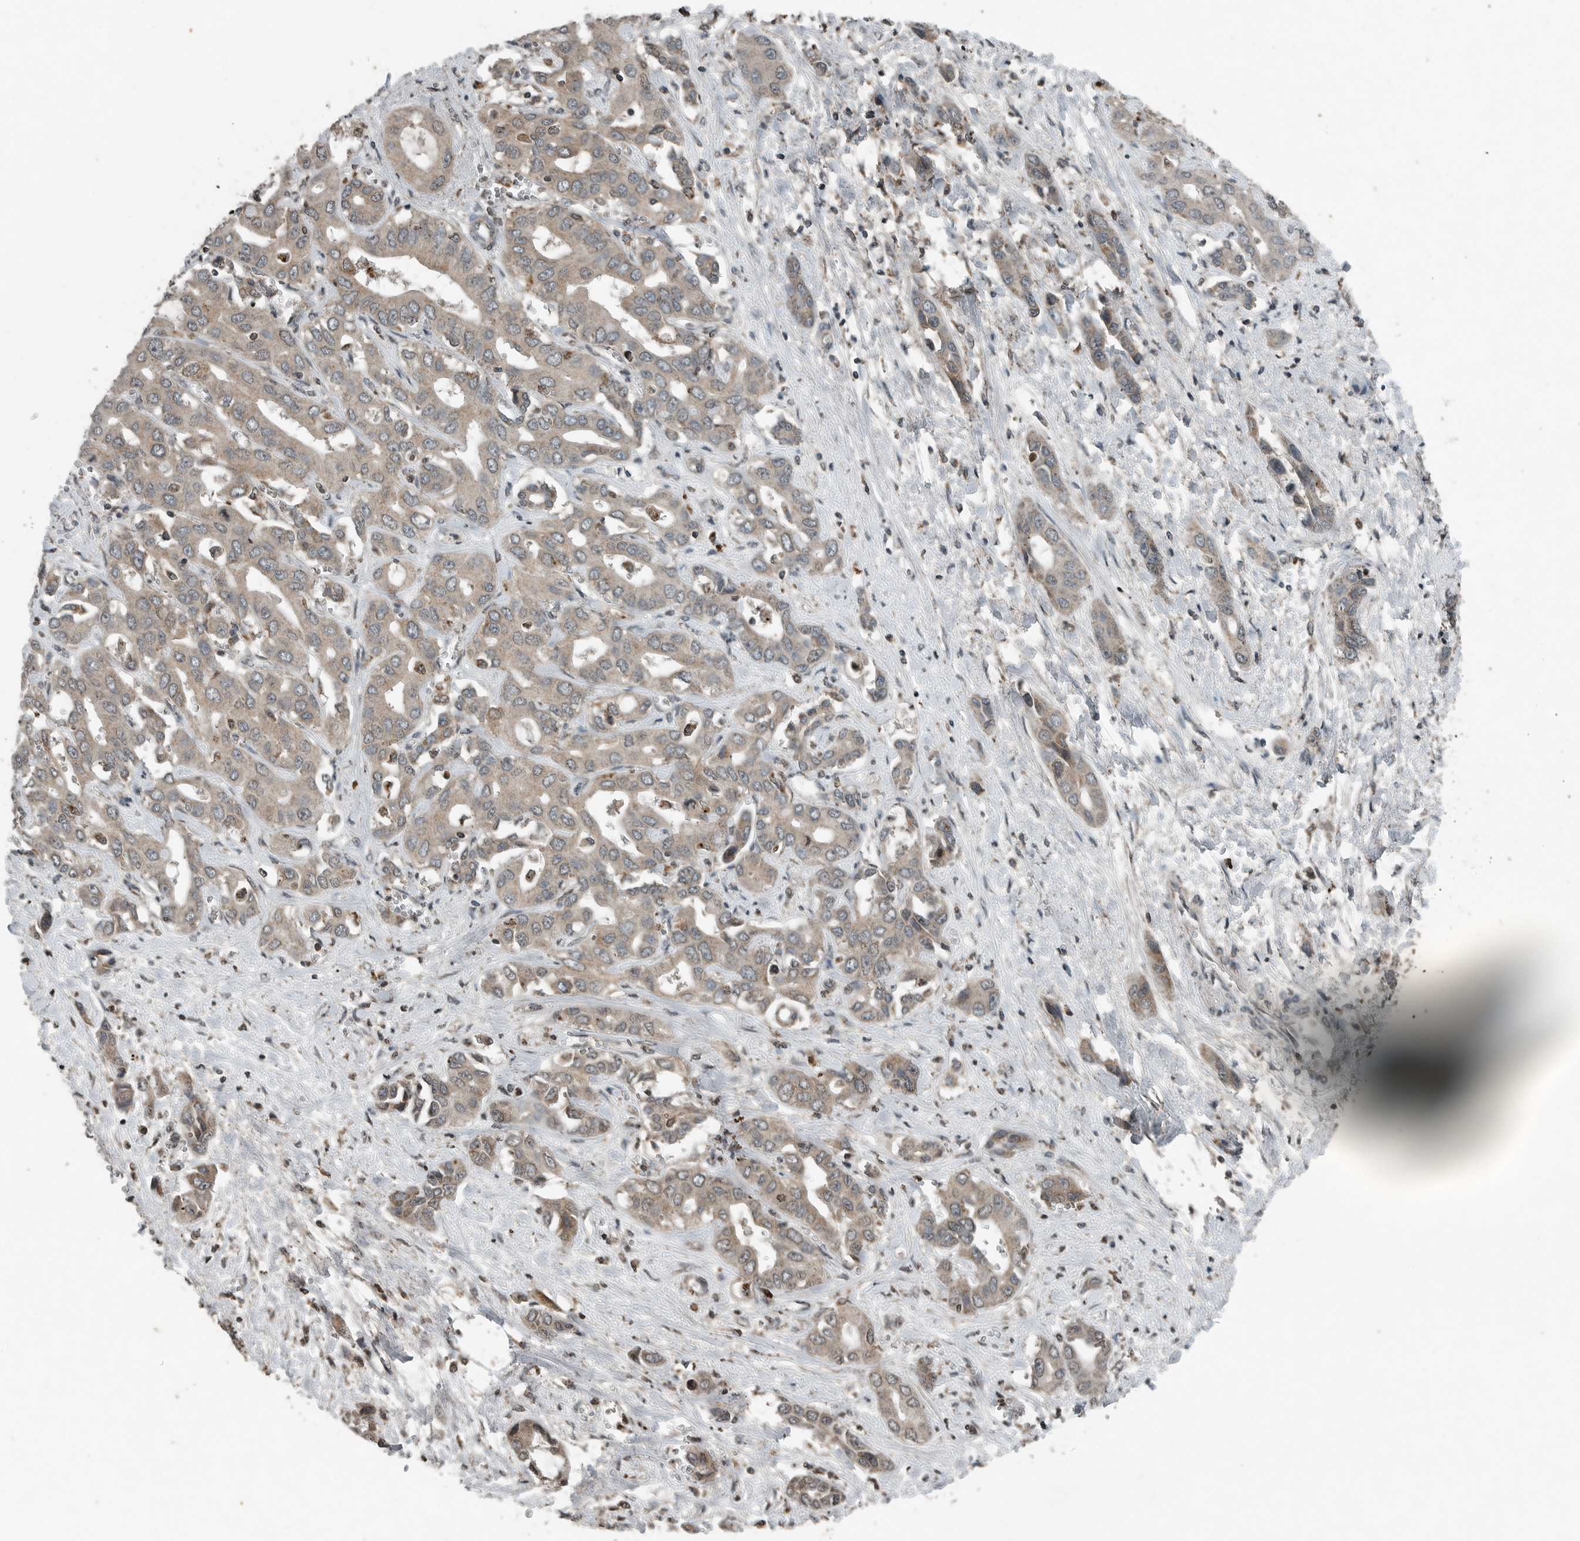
{"staining": {"intensity": "weak", "quantity": "25%-75%", "location": "cytoplasmic/membranous"}, "tissue": "liver cancer", "cell_type": "Tumor cells", "image_type": "cancer", "snomed": [{"axis": "morphology", "description": "Cholangiocarcinoma"}, {"axis": "topography", "description": "Liver"}], "caption": "Human cholangiocarcinoma (liver) stained with a protein marker shows weak staining in tumor cells.", "gene": "IL6ST", "patient": {"sex": "female", "age": 52}}